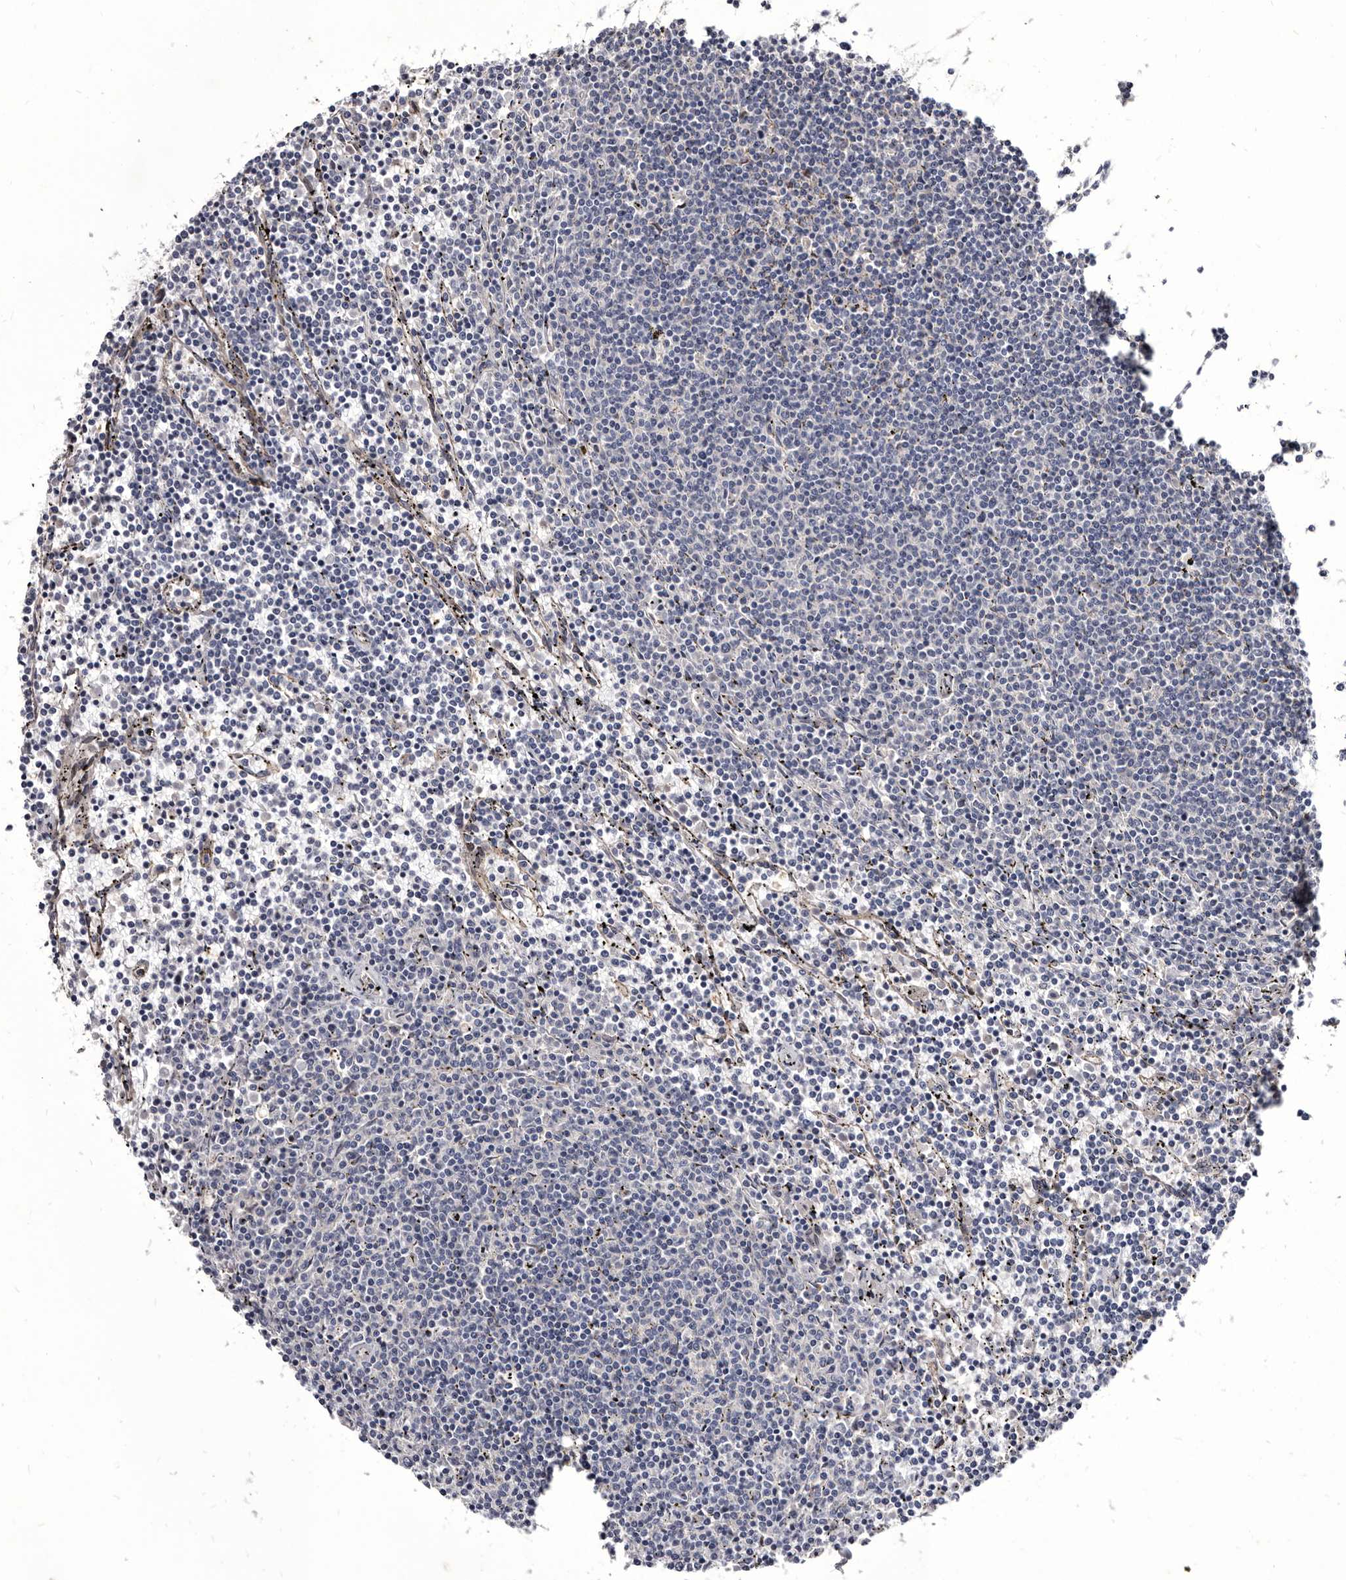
{"staining": {"intensity": "negative", "quantity": "none", "location": "none"}, "tissue": "lymphoma", "cell_type": "Tumor cells", "image_type": "cancer", "snomed": [{"axis": "morphology", "description": "Malignant lymphoma, non-Hodgkin's type, Low grade"}, {"axis": "topography", "description": "Spleen"}], "caption": "IHC of human lymphoma displays no staining in tumor cells. (Stains: DAB immunohistochemistry (IHC) with hematoxylin counter stain, Microscopy: brightfield microscopy at high magnification).", "gene": "PROM1", "patient": {"sex": "female", "age": 50}}